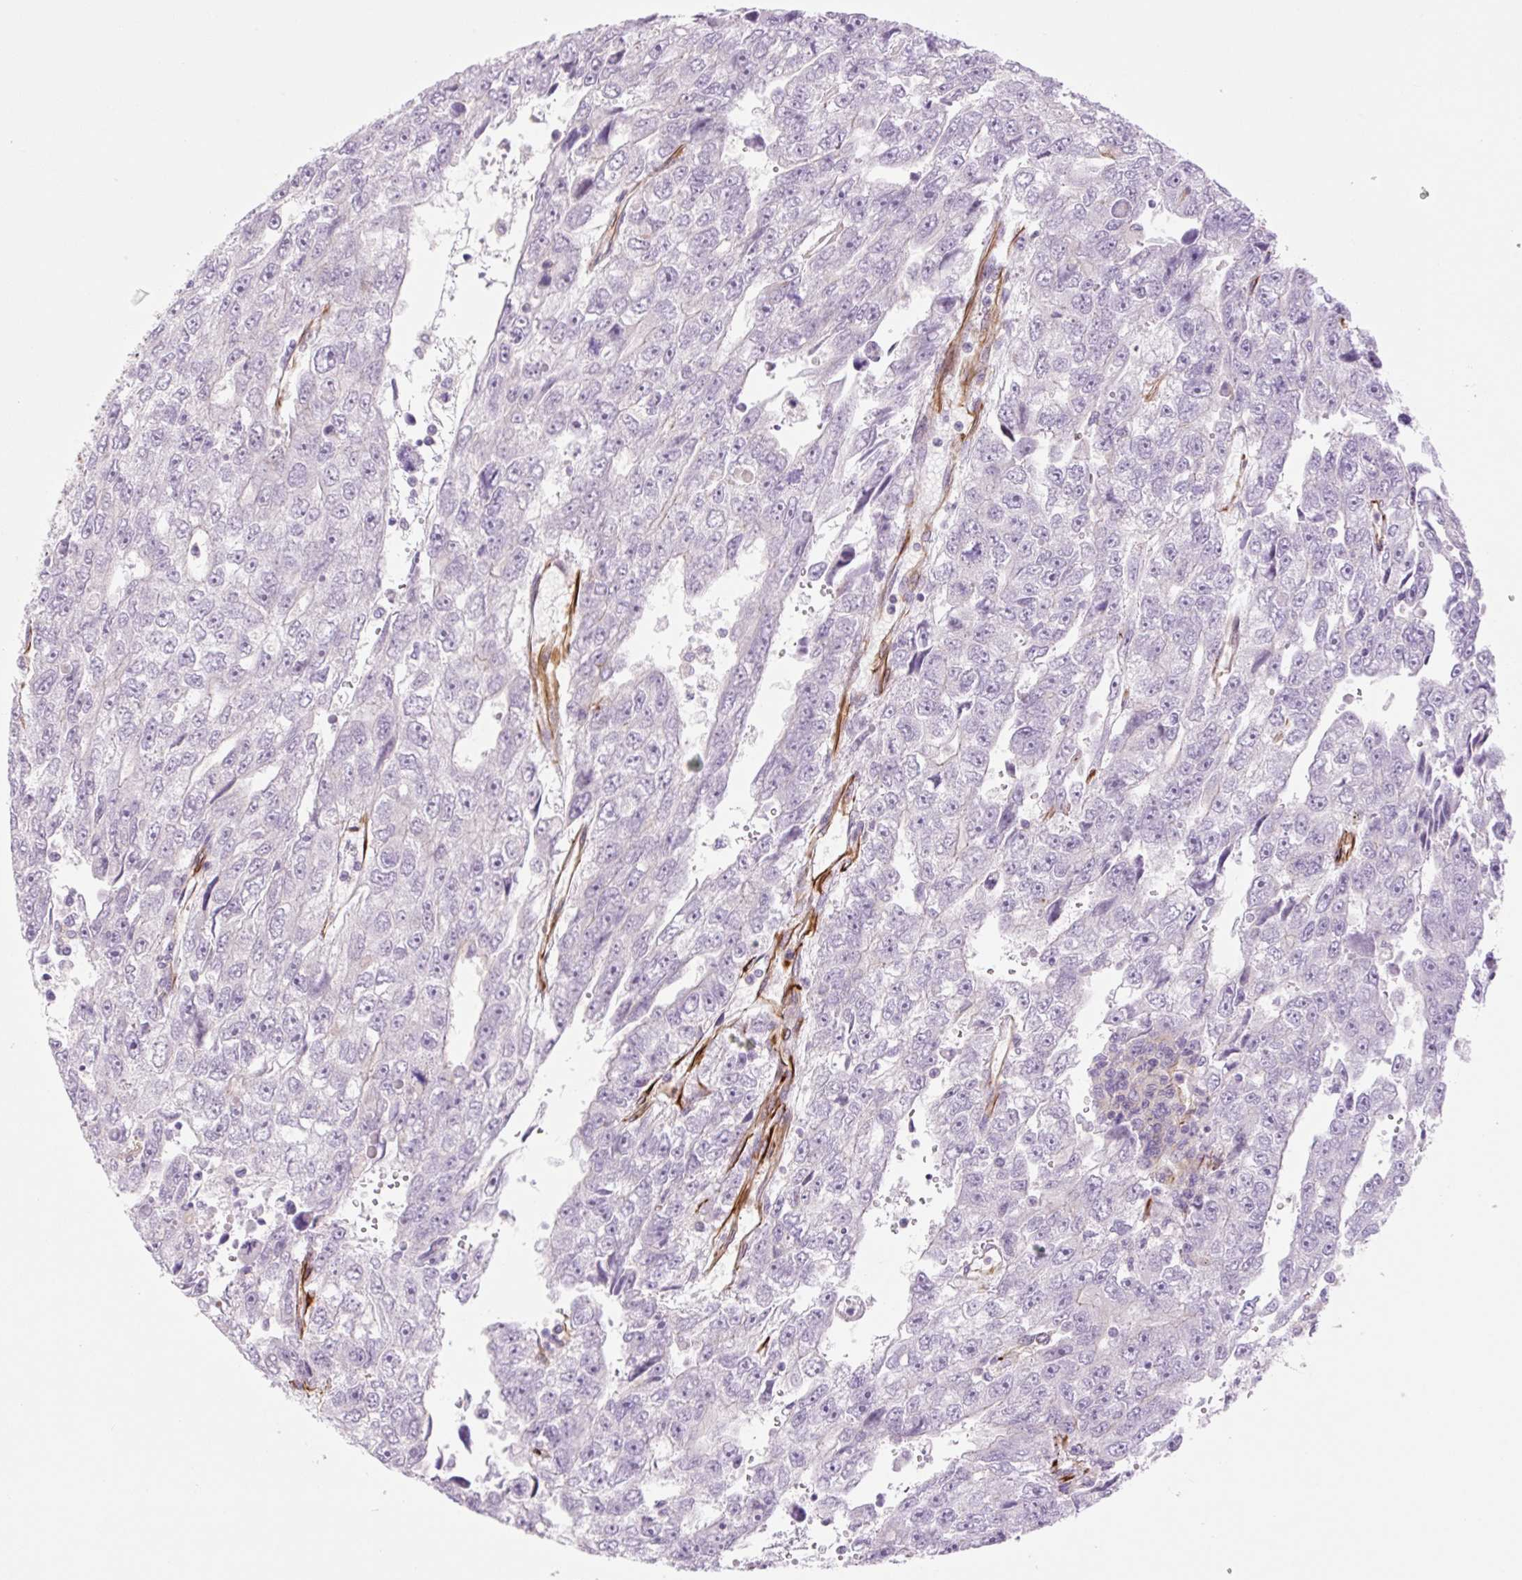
{"staining": {"intensity": "negative", "quantity": "none", "location": "none"}, "tissue": "testis cancer", "cell_type": "Tumor cells", "image_type": "cancer", "snomed": [{"axis": "morphology", "description": "Carcinoma, Embryonal, NOS"}, {"axis": "topography", "description": "Testis"}], "caption": "An immunohistochemistry (IHC) image of testis cancer is shown. There is no staining in tumor cells of testis cancer. Nuclei are stained in blue.", "gene": "ZFYVE21", "patient": {"sex": "male", "age": 20}}